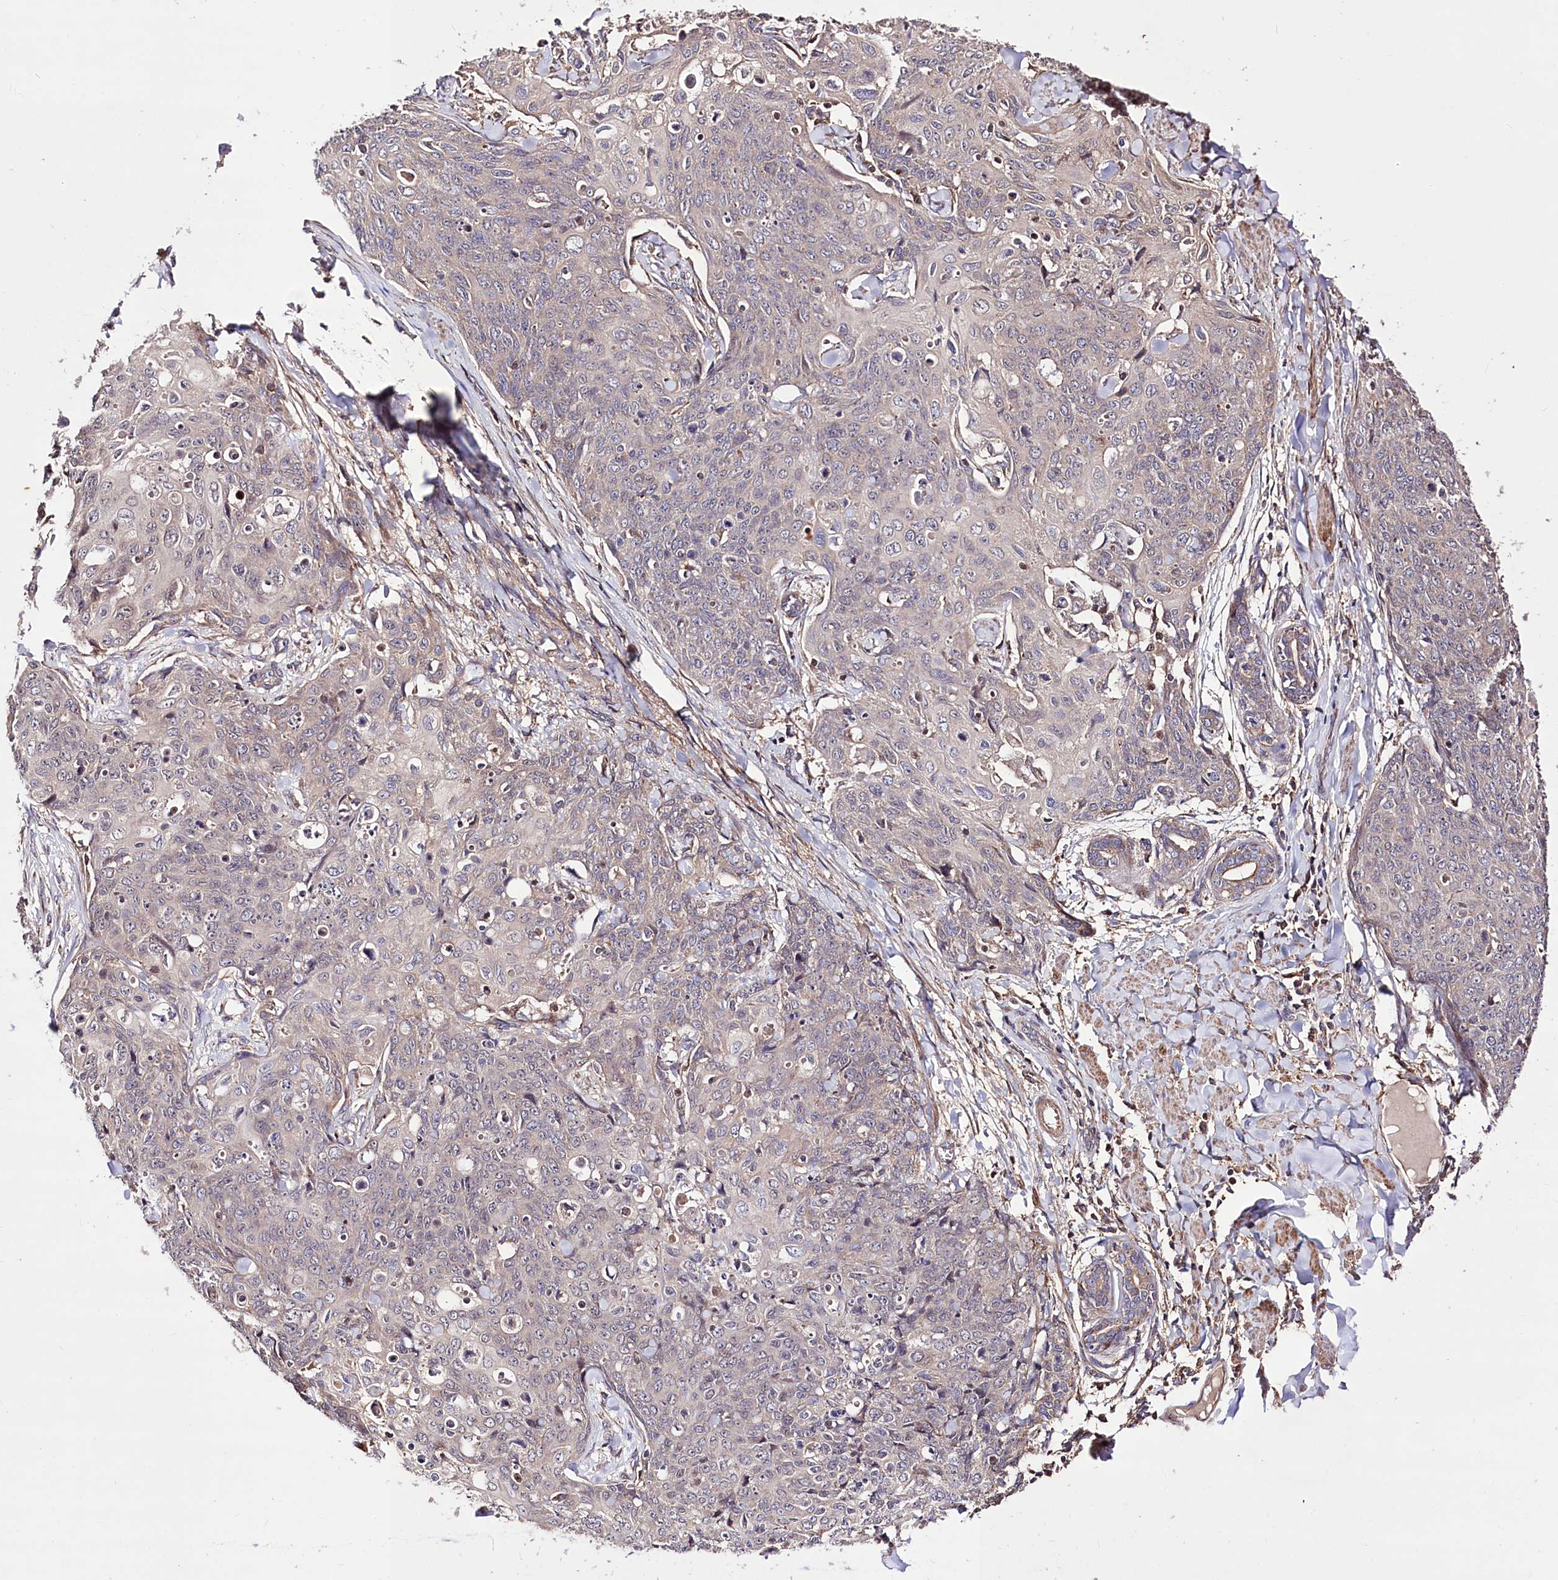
{"staining": {"intensity": "negative", "quantity": "none", "location": "none"}, "tissue": "skin cancer", "cell_type": "Tumor cells", "image_type": "cancer", "snomed": [{"axis": "morphology", "description": "Squamous cell carcinoma, NOS"}, {"axis": "topography", "description": "Skin"}, {"axis": "topography", "description": "Vulva"}], "caption": "Immunohistochemical staining of skin cancer (squamous cell carcinoma) reveals no significant positivity in tumor cells.", "gene": "WWC1", "patient": {"sex": "female", "age": 85}}